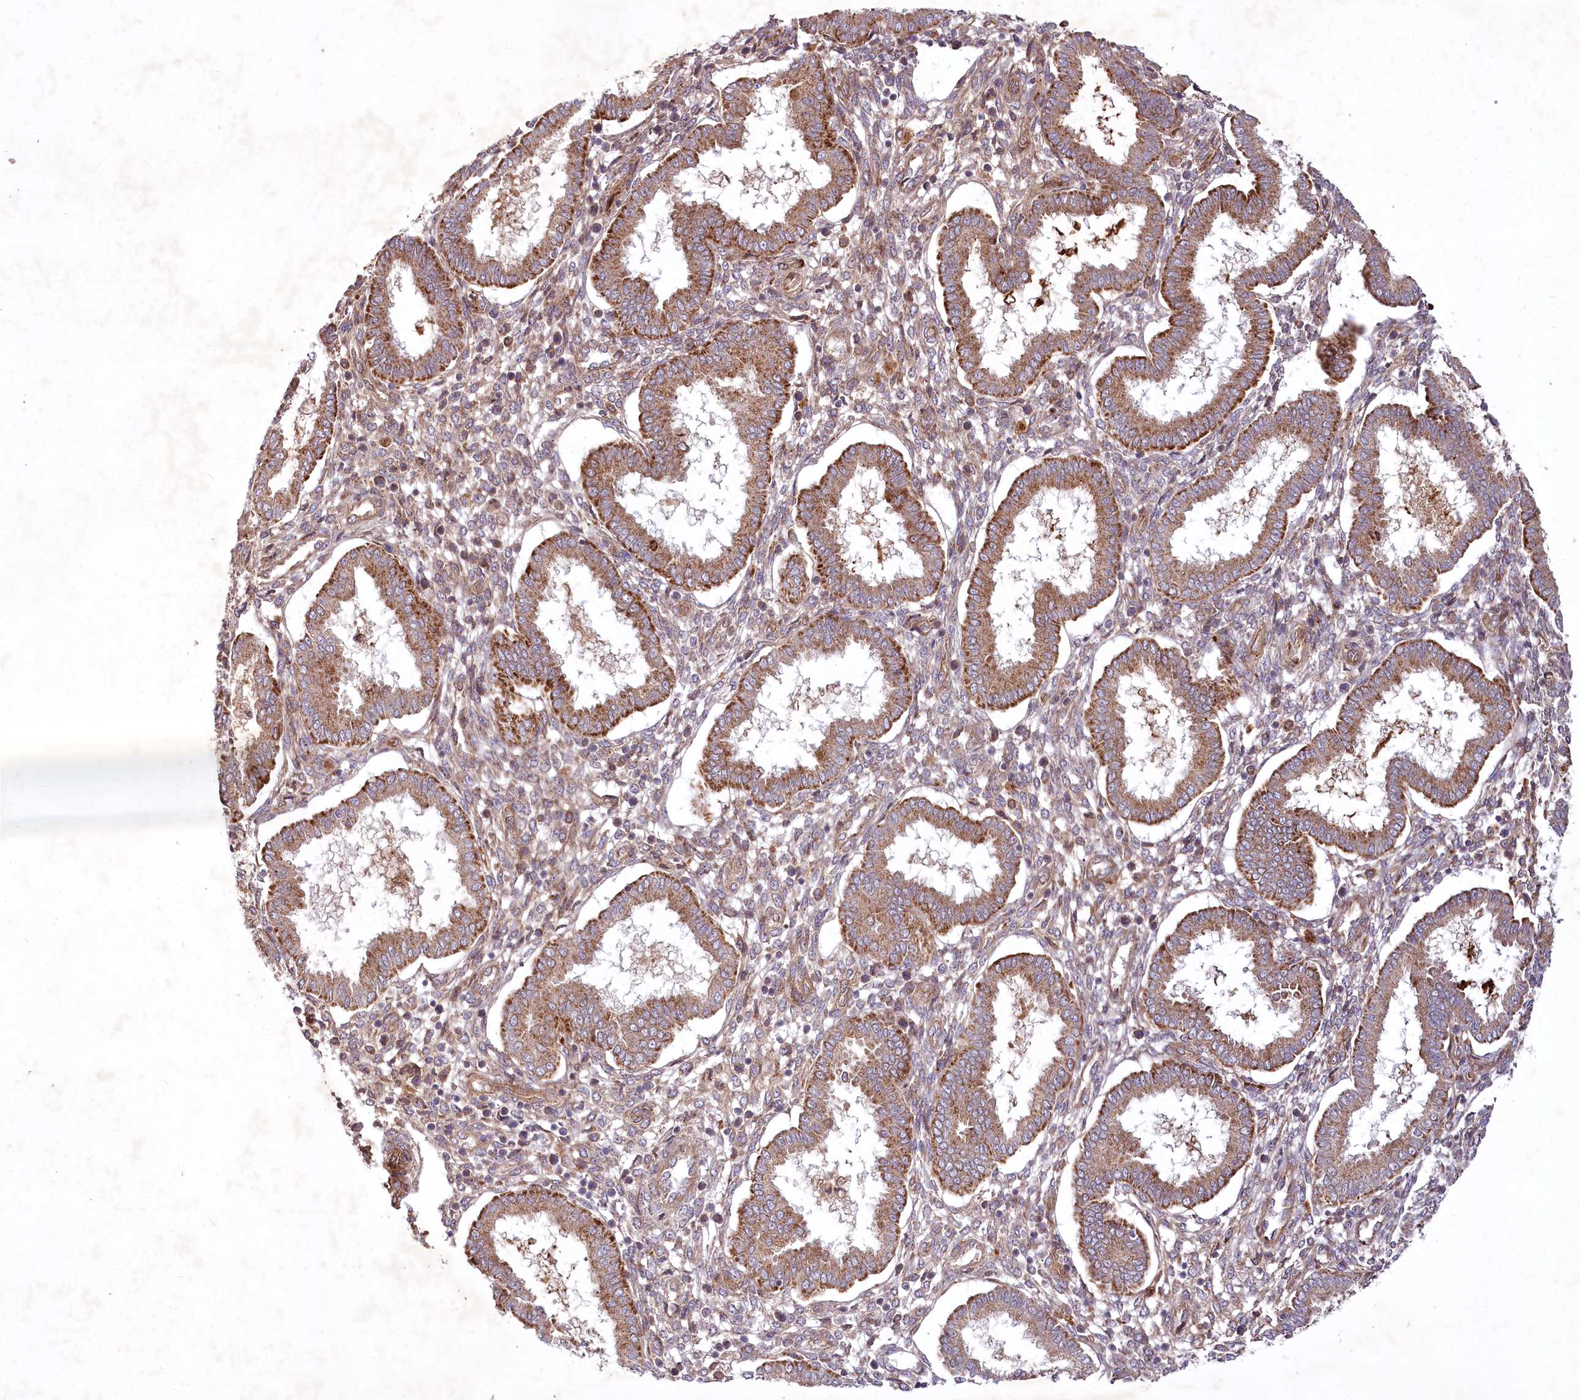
{"staining": {"intensity": "moderate", "quantity": ">75%", "location": "cytoplasmic/membranous"}, "tissue": "endometrium", "cell_type": "Cells in endometrial stroma", "image_type": "normal", "snomed": [{"axis": "morphology", "description": "Normal tissue, NOS"}, {"axis": "topography", "description": "Endometrium"}], "caption": "Moderate cytoplasmic/membranous positivity for a protein is identified in about >75% of cells in endometrial stroma of benign endometrium using immunohistochemistry.", "gene": "PSTK", "patient": {"sex": "female", "age": 24}}